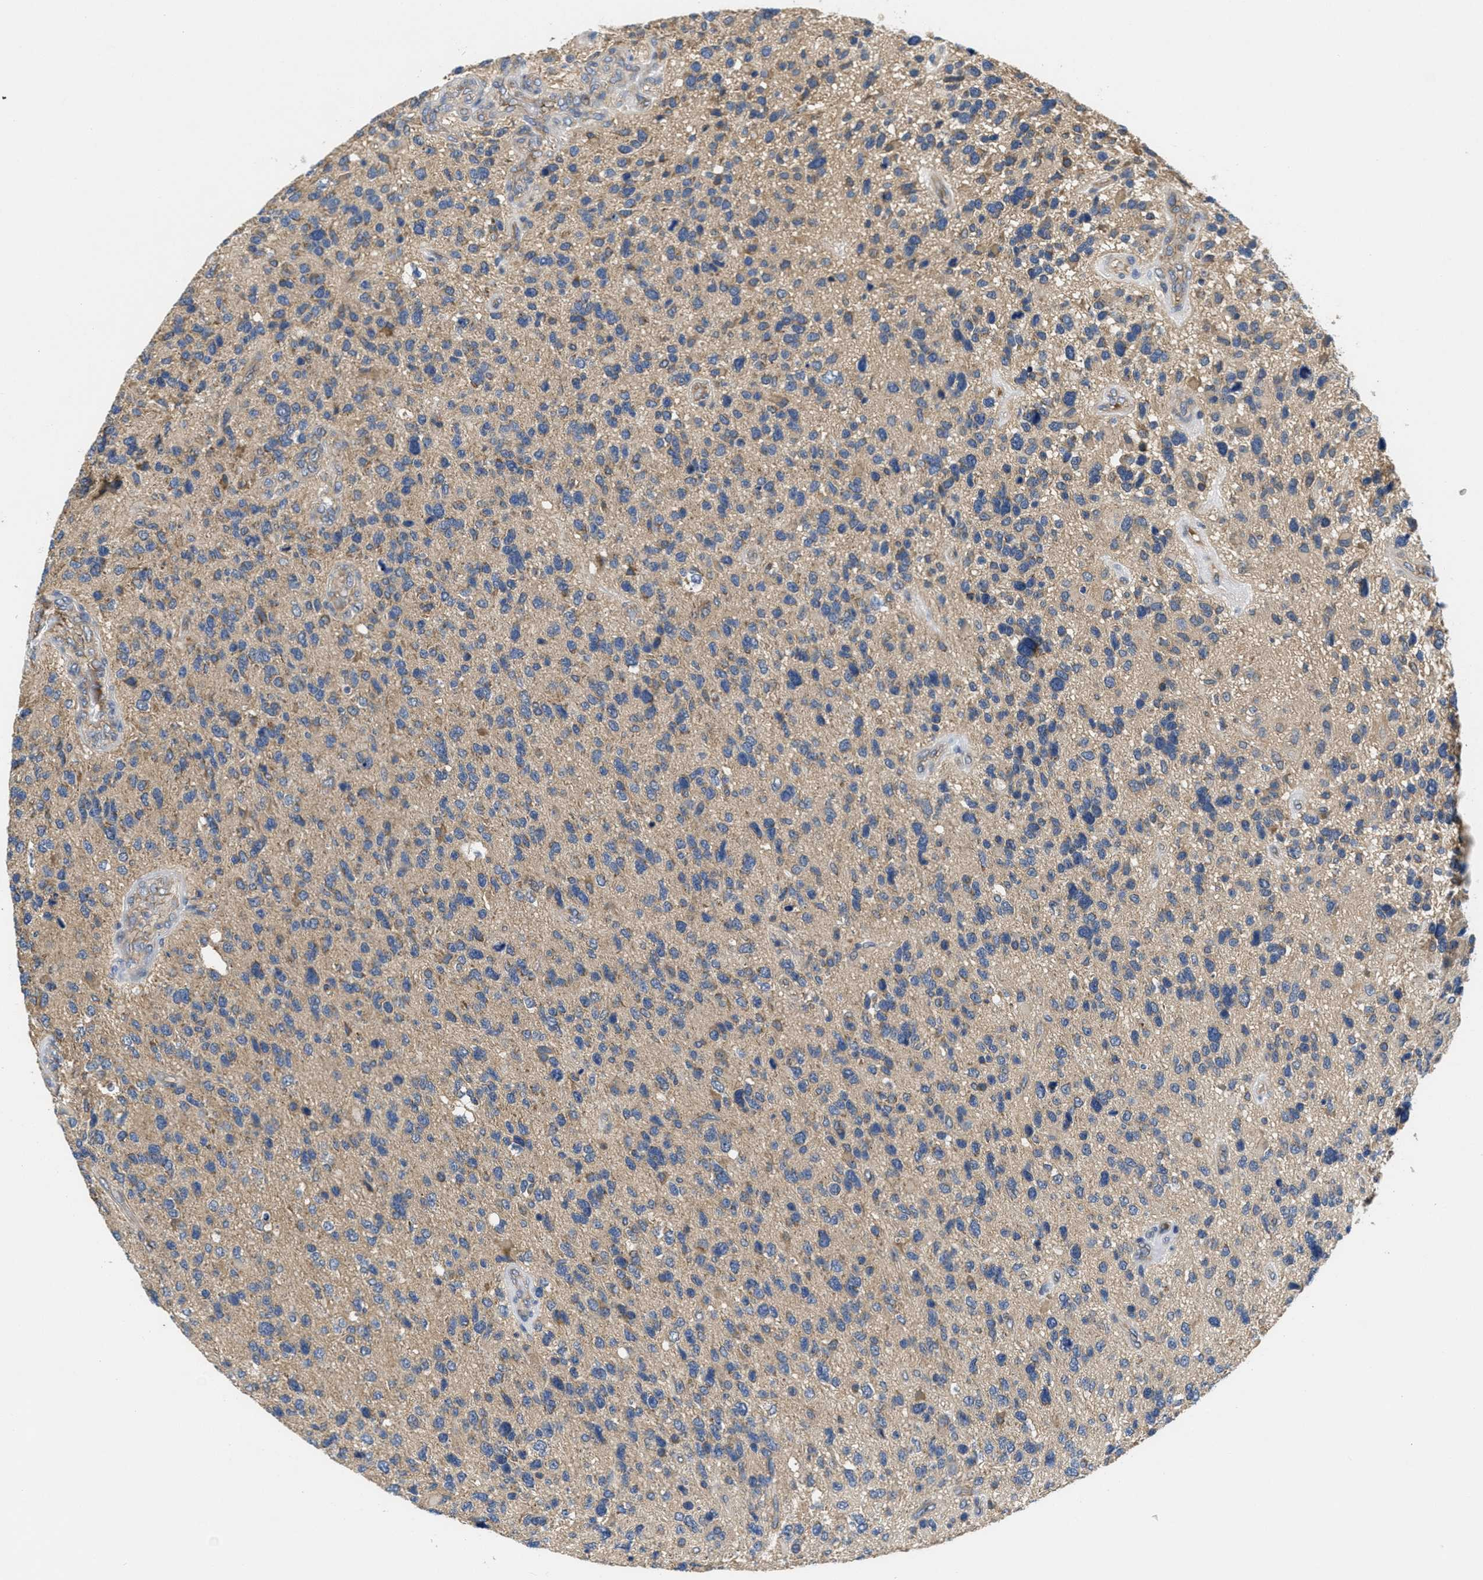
{"staining": {"intensity": "weak", "quantity": "<25%", "location": "cytoplasmic/membranous"}, "tissue": "glioma", "cell_type": "Tumor cells", "image_type": "cancer", "snomed": [{"axis": "morphology", "description": "Glioma, malignant, High grade"}, {"axis": "topography", "description": "Brain"}], "caption": "Protein analysis of glioma exhibits no significant expression in tumor cells.", "gene": "GALK1", "patient": {"sex": "female", "age": 58}}